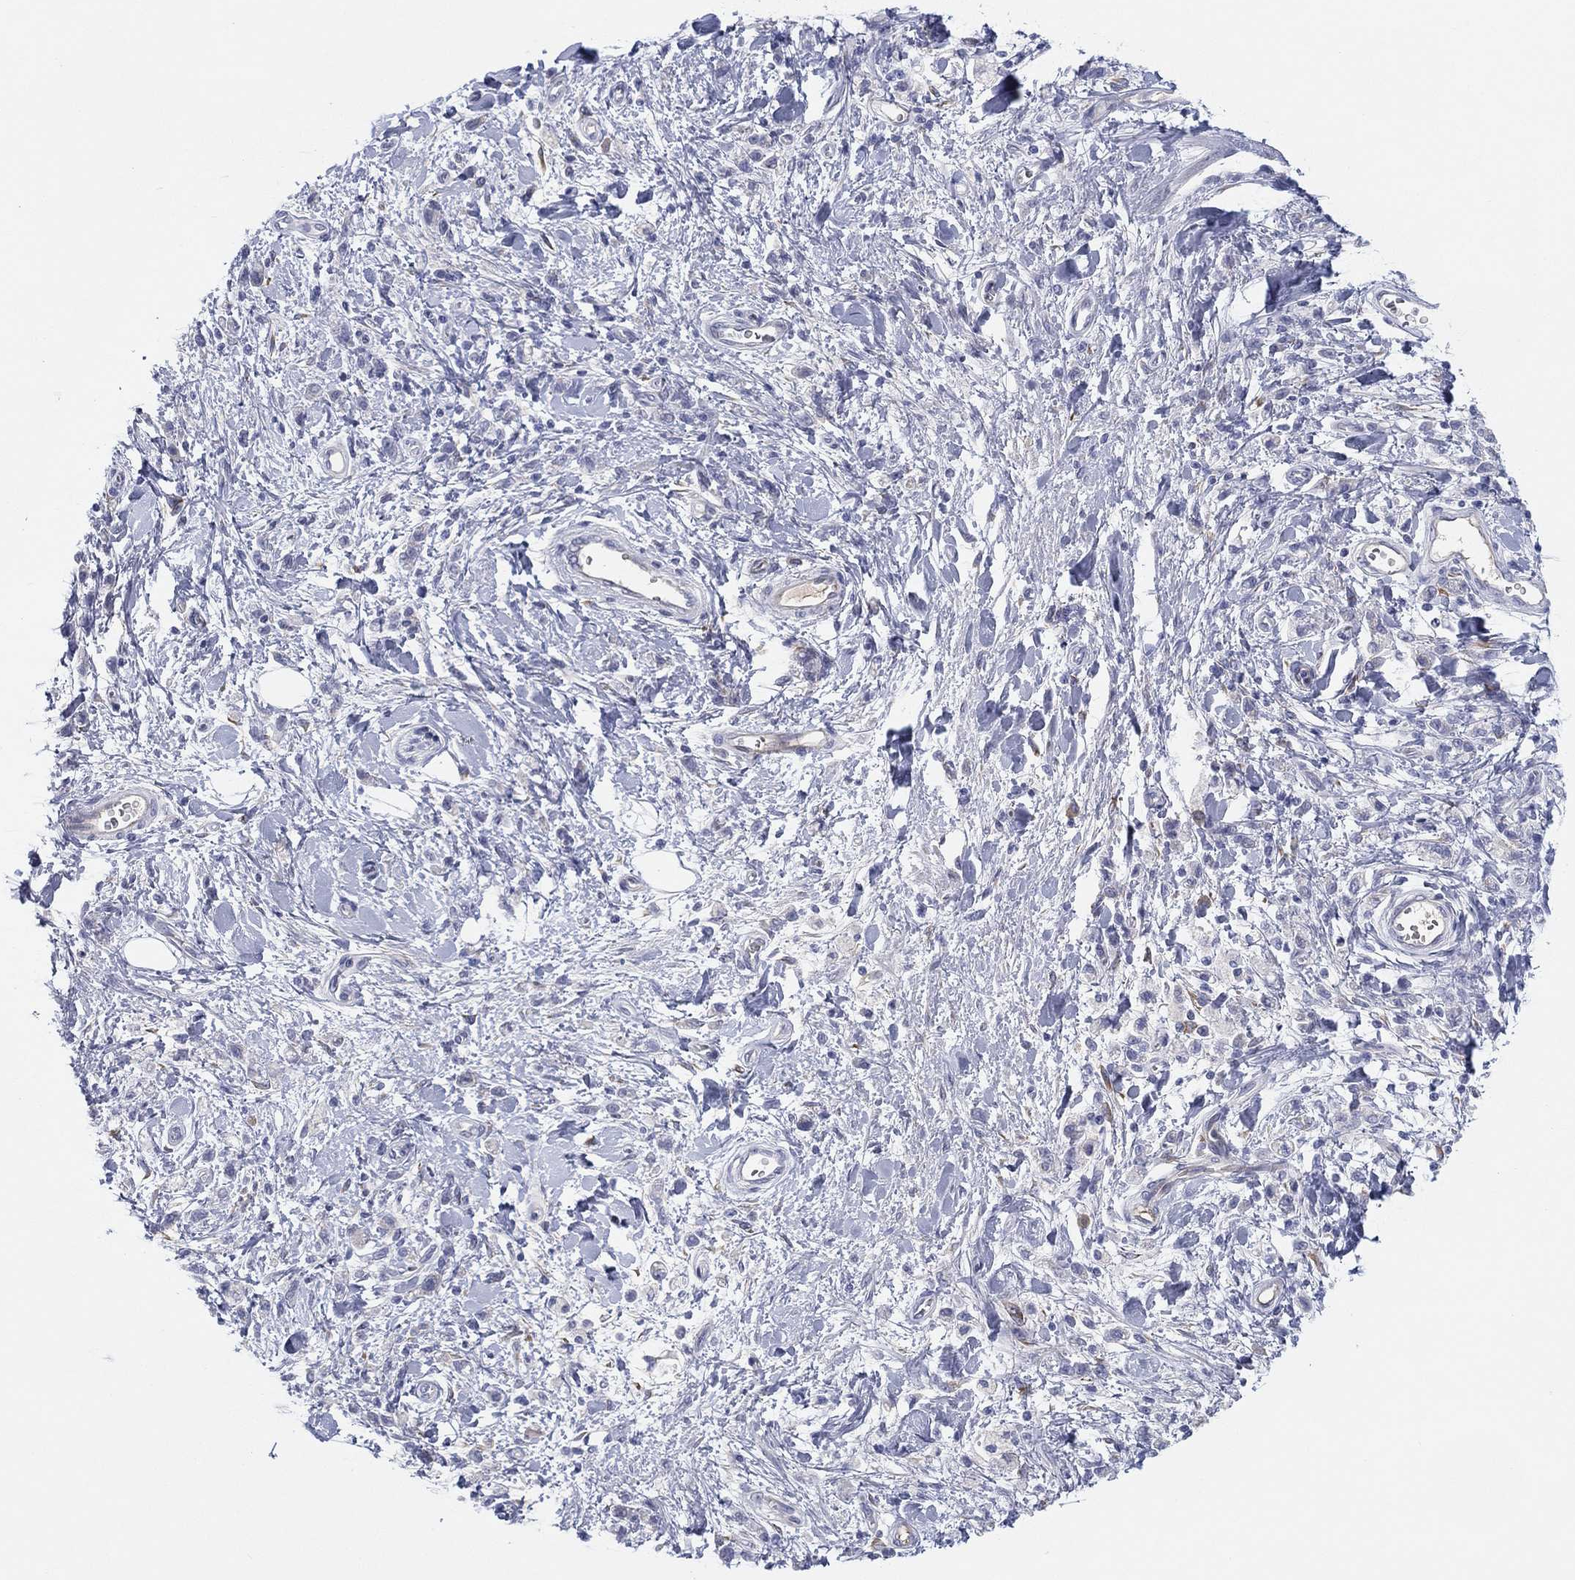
{"staining": {"intensity": "negative", "quantity": "none", "location": "none"}, "tissue": "stomach cancer", "cell_type": "Tumor cells", "image_type": "cancer", "snomed": [{"axis": "morphology", "description": "Adenocarcinoma, NOS"}, {"axis": "topography", "description": "Stomach"}], "caption": "Human stomach cancer stained for a protein using immunohistochemistry reveals no staining in tumor cells.", "gene": "MLF1", "patient": {"sex": "male", "age": 77}}